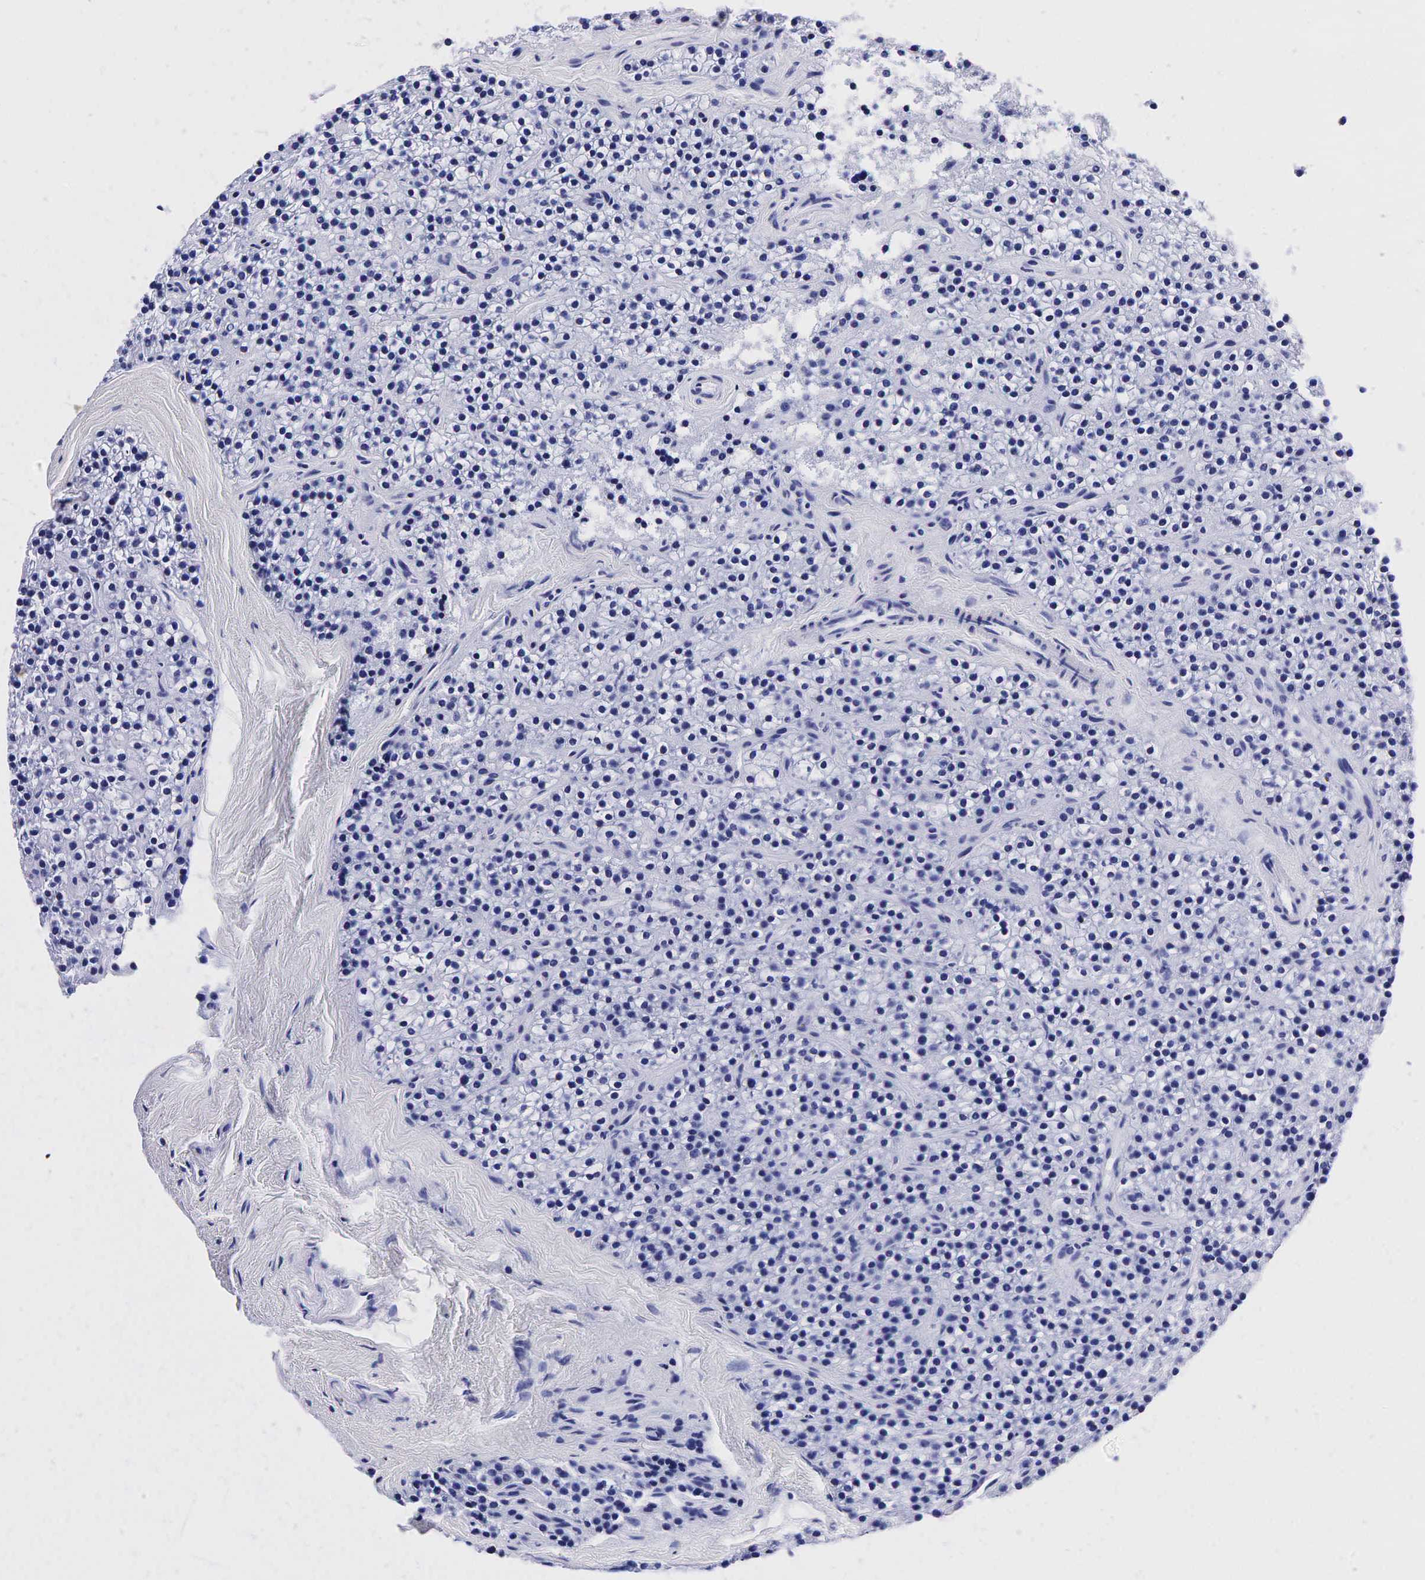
{"staining": {"intensity": "negative", "quantity": "none", "location": "none"}, "tissue": "parathyroid gland", "cell_type": "Glandular cells", "image_type": "normal", "snomed": [{"axis": "morphology", "description": "Normal tissue, NOS"}, {"axis": "topography", "description": "Parathyroid gland"}], "caption": "Immunohistochemical staining of benign parathyroid gland reveals no significant expression in glandular cells. (DAB IHC visualized using brightfield microscopy, high magnification).", "gene": "ACP3", "patient": {"sex": "female", "age": 54}}